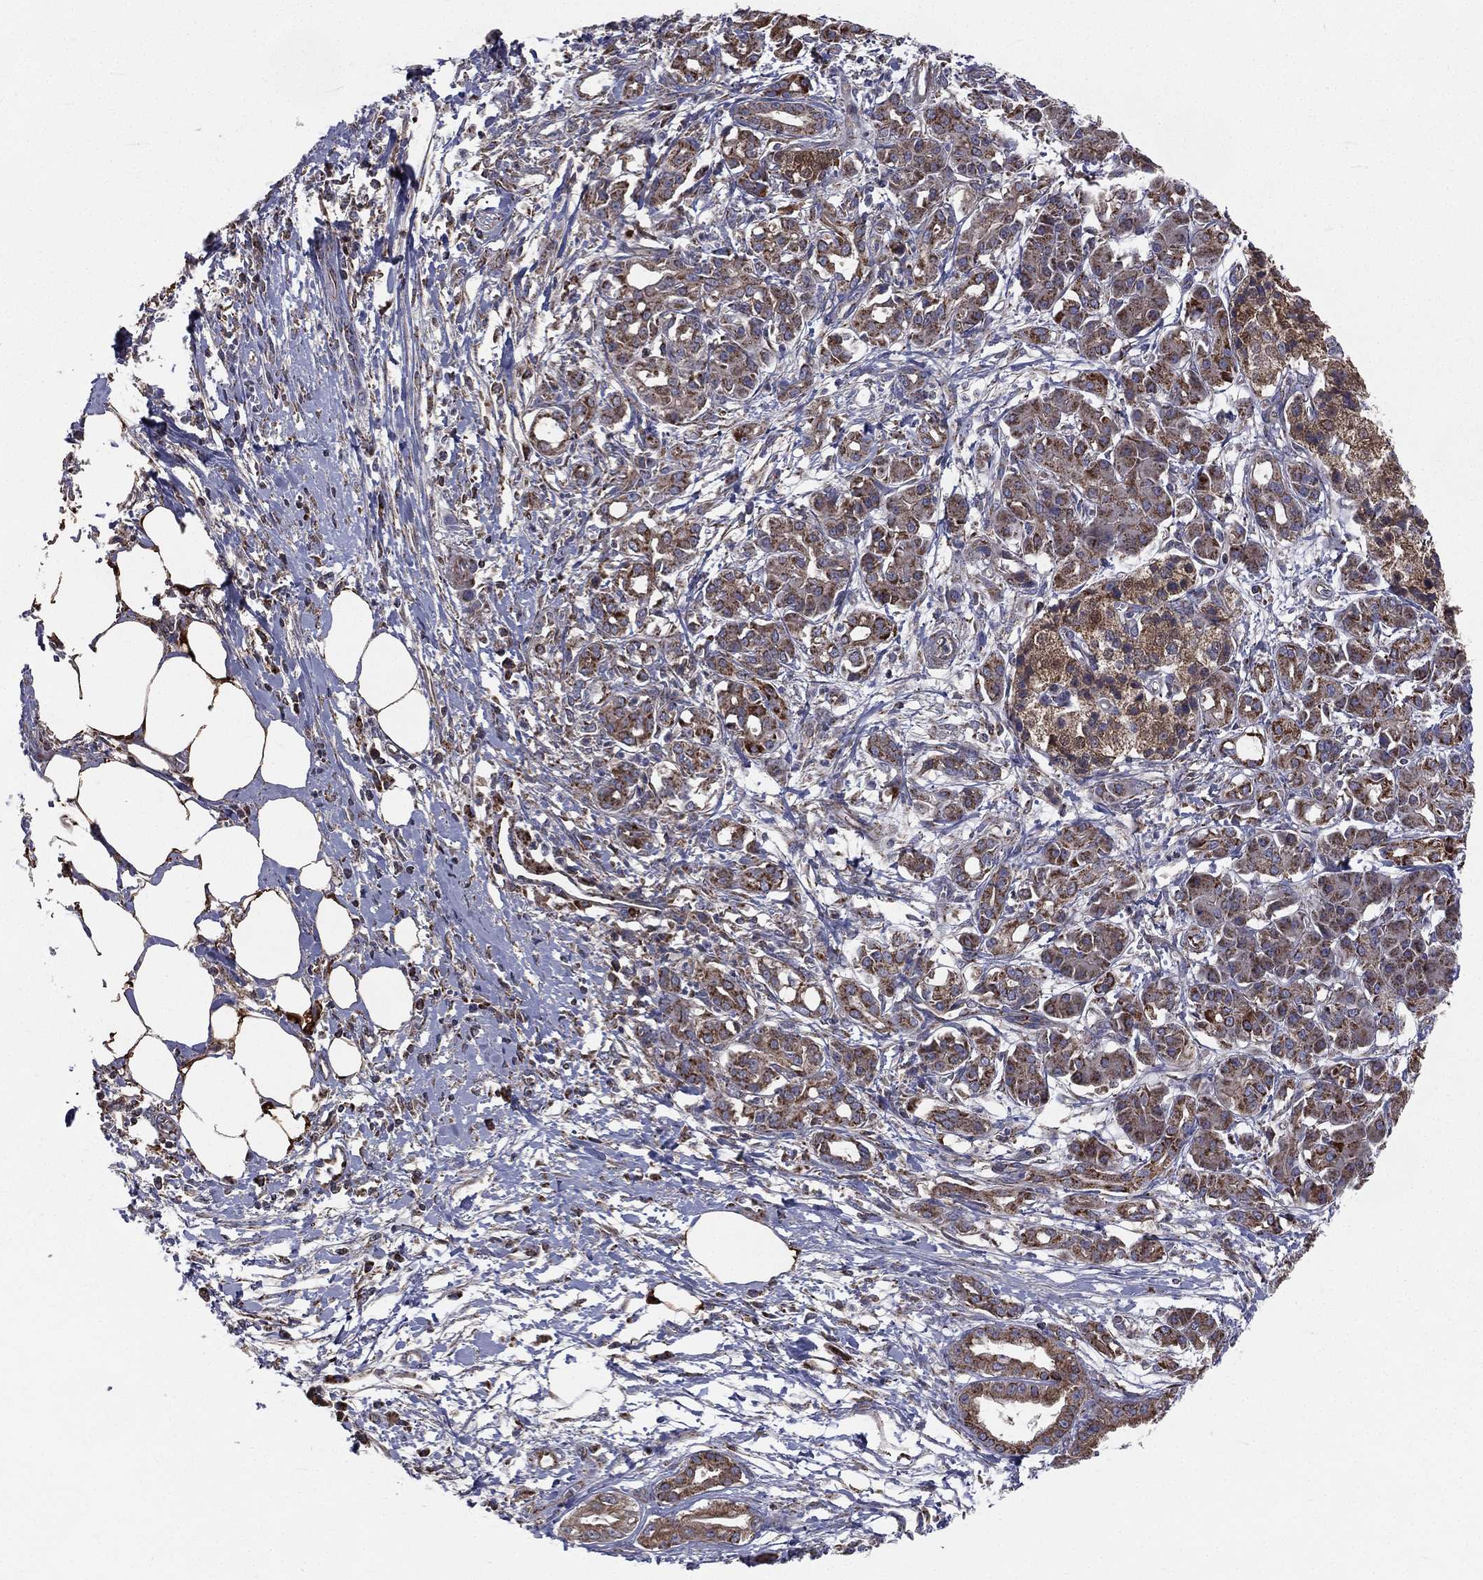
{"staining": {"intensity": "strong", "quantity": "<25%", "location": "cytoplasmic/membranous"}, "tissue": "pancreatic cancer", "cell_type": "Tumor cells", "image_type": "cancer", "snomed": [{"axis": "morphology", "description": "Adenocarcinoma, NOS"}, {"axis": "topography", "description": "Pancreas"}], "caption": "IHC (DAB) staining of human adenocarcinoma (pancreatic) demonstrates strong cytoplasmic/membranous protein expression in about <25% of tumor cells.", "gene": "GPD1", "patient": {"sex": "male", "age": 72}}